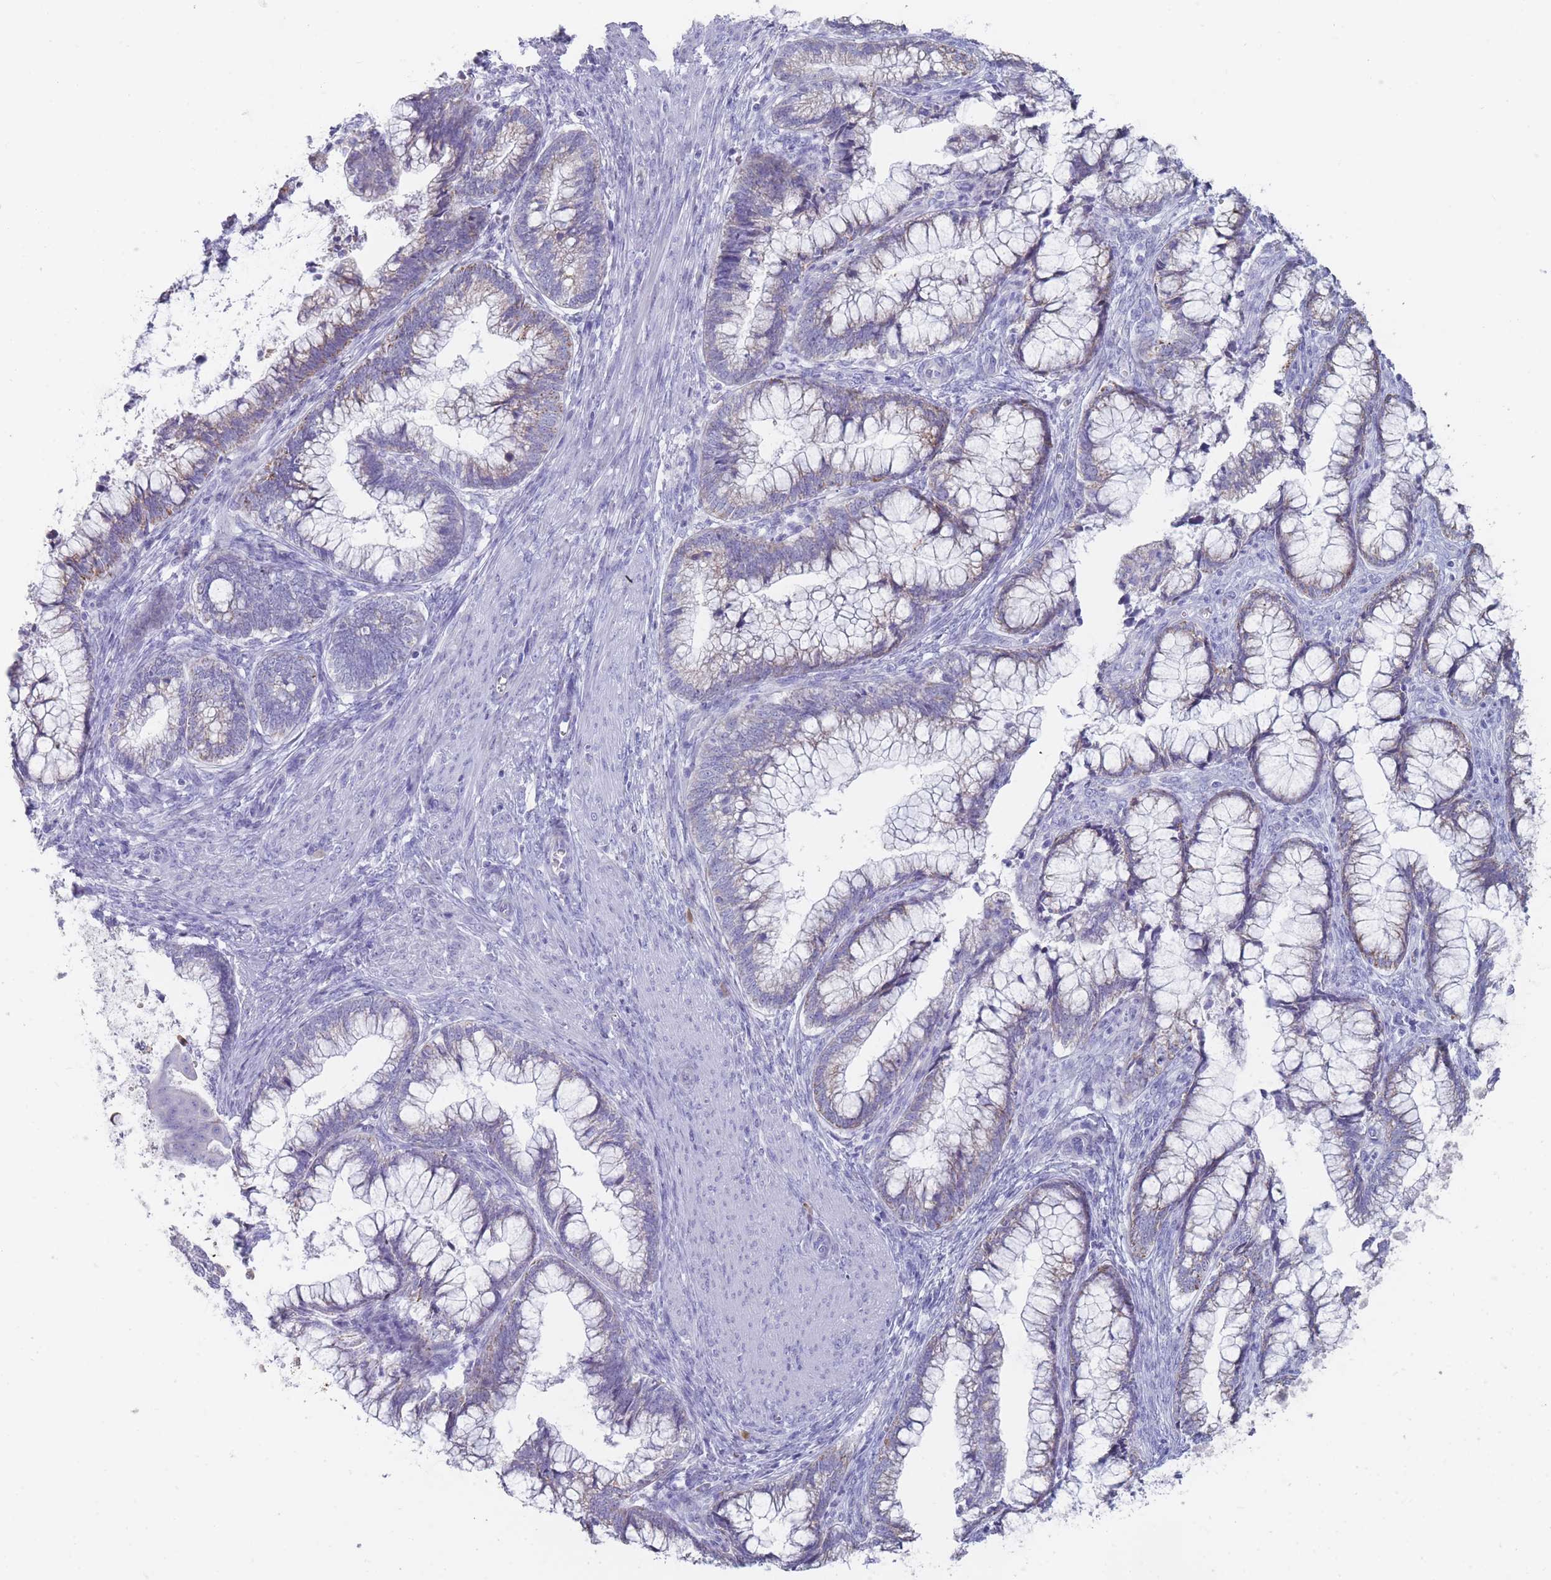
{"staining": {"intensity": "negative", "quantity": "none", "location": "none"}, "tissue": "cervical cancer", "cell_type": "Tumor cells", "image_type": "cancer", "snomed": [{"axis": "morphology", "description": "Adenocarcinoma, NOS"}, {"axis": "topography", "description": "Cervix"}], "caption": "A high-resolution photomicrograph shows immunohistochemistry staining of adenocarcinoma (cervical), which displays no significant positivity in tumor cells. (DAB (3,3'-diaminobenzidine) IHC with hematoxylin counter stain).", "gene": "ST8SIA5", "patient": {"sex": "female", "age": 44}}